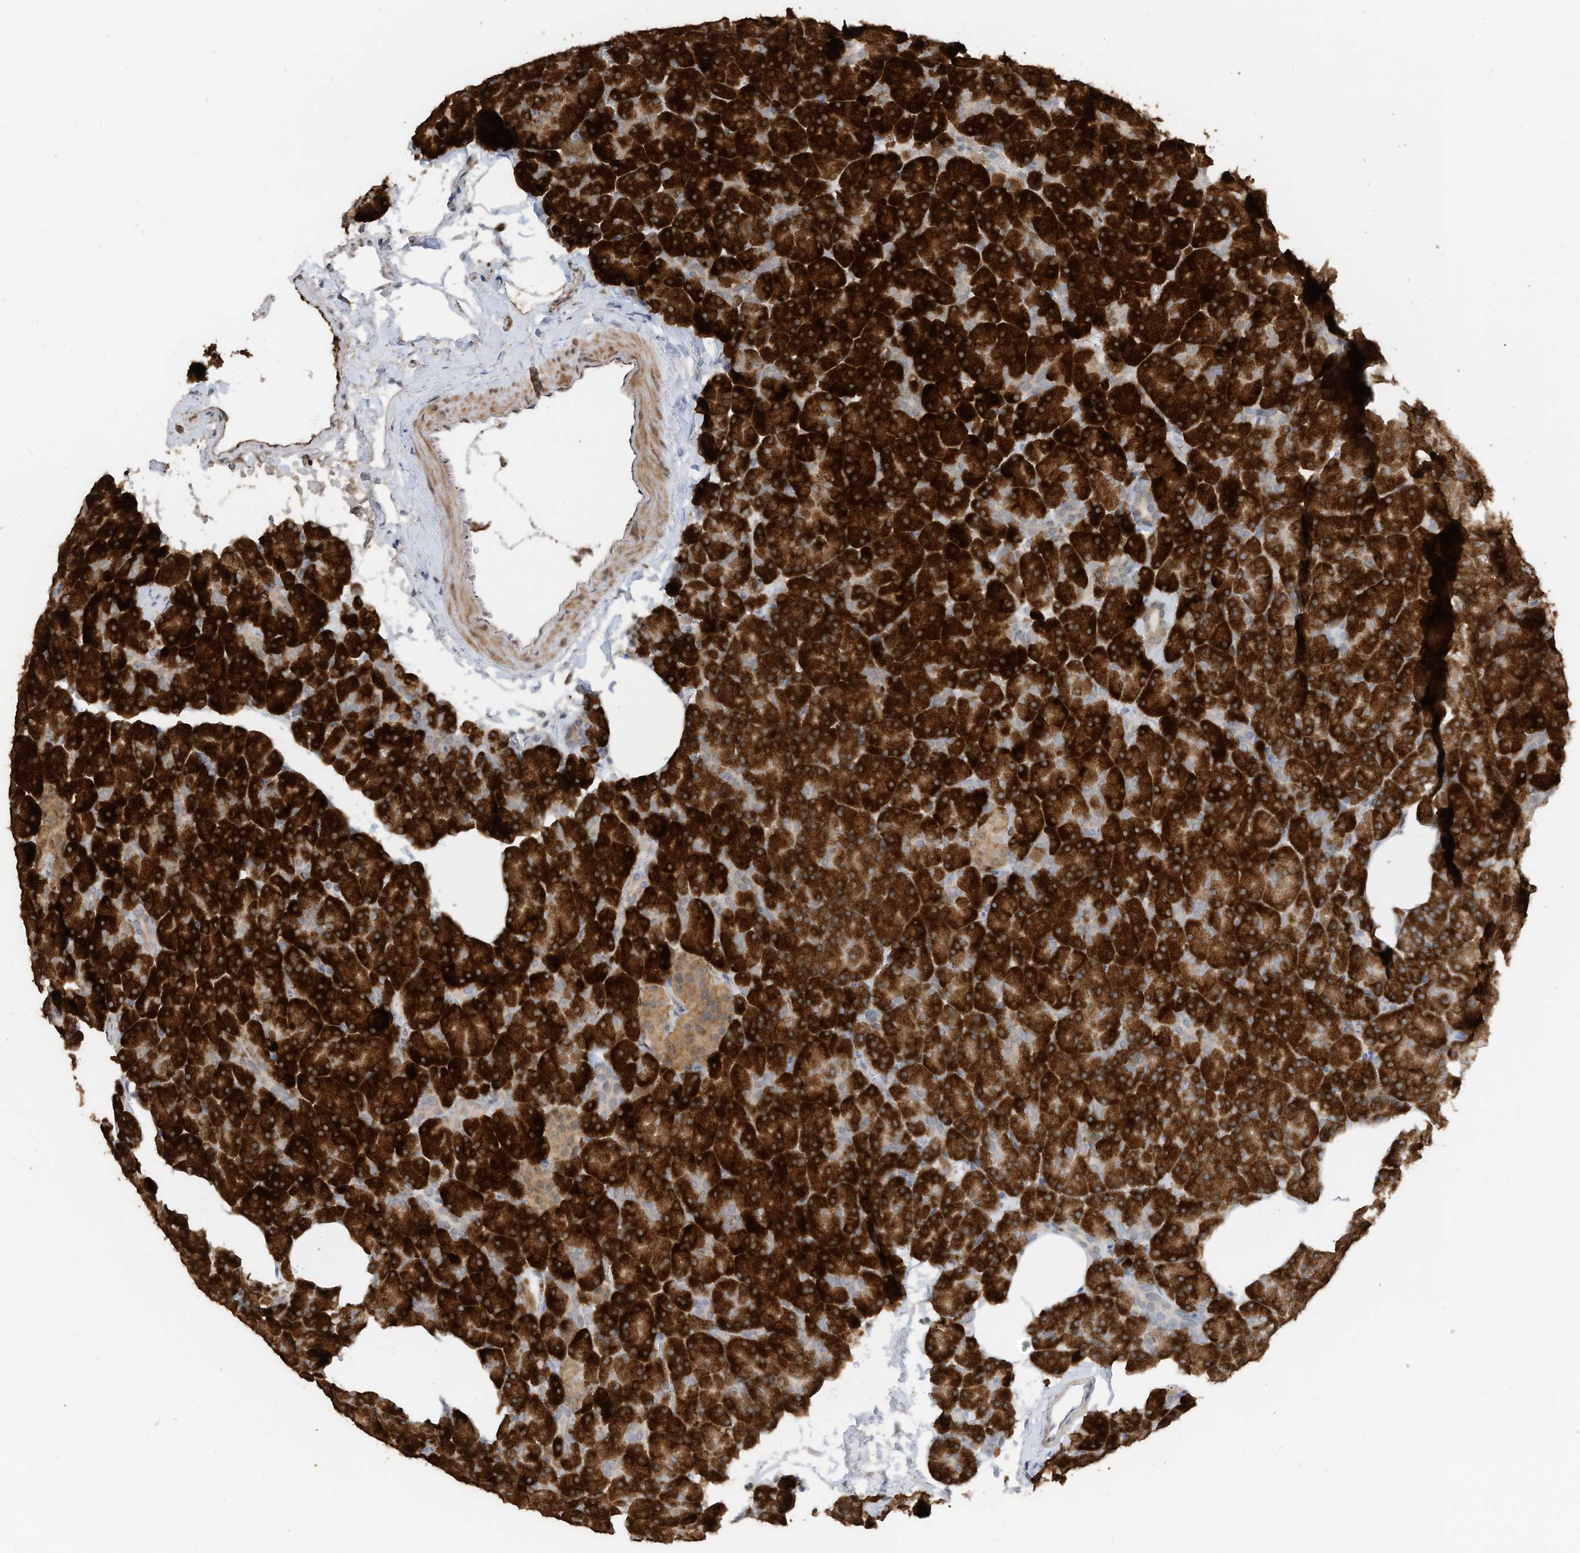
{"staining": {"intensity": "strong", "quantity": ">75%", "location": "cytoplasmic/membranous"}, "tissue": "pancreas", "cell_type": "Exocrine glandular cells", "image_type": "normal", "snomed": [{"axis": "morphology", "description": "Normal tissue, NOS"}, {"axis": "morphology", "description": "Carcinoid, malignant, NOS"}, {"axis": "topography", "description": "Pancreas"}], "caption": "High-power microscopy captured an immunohistochemistry photomicrograph of normal pancreas, revealing strong cytoplasmic/membranous staining in approximately >75% of exocrine glandular cells.", "gene": "ERLEC1", "patient": {"sex": "female", "age": 35}}